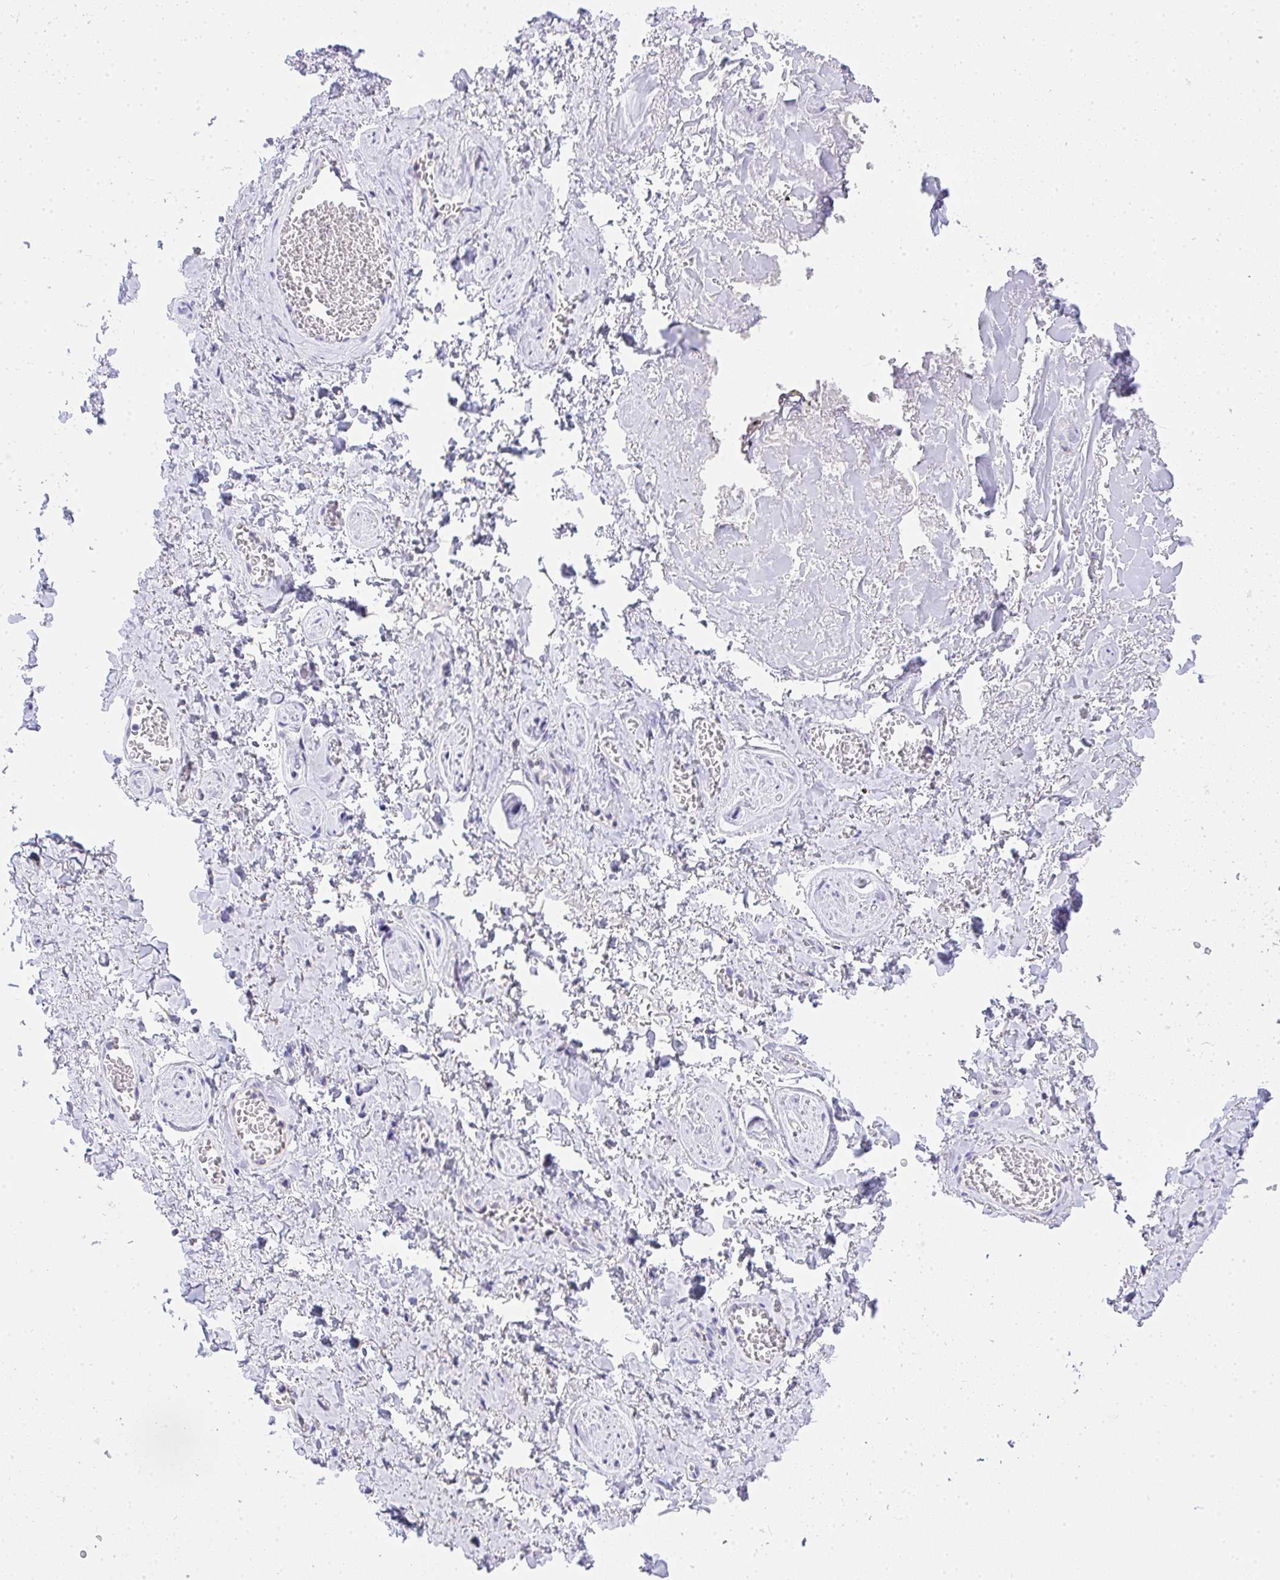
{"staining": {"intensity": "negative", "quantity": "none", "location": "none"}, "tissue": "adipose tissue", "cell_type": "Adipocytes", "image_type": "normal", "snomed": [{"axis": "morphology", "description": "Normal tissue, NOS"}, {"axis": "topography", "description": "Vulva"}, {"axis": "topography", "description": "Peripheral nerve tissue"}], "caption": "Immunohistochemistry micrograph of benign adipose tissue stained for a protein (brown), which exhibits no positivity in adipocytes.", "gene": "ADRA2C", "patient": {"sex": "female", "age": 66}}